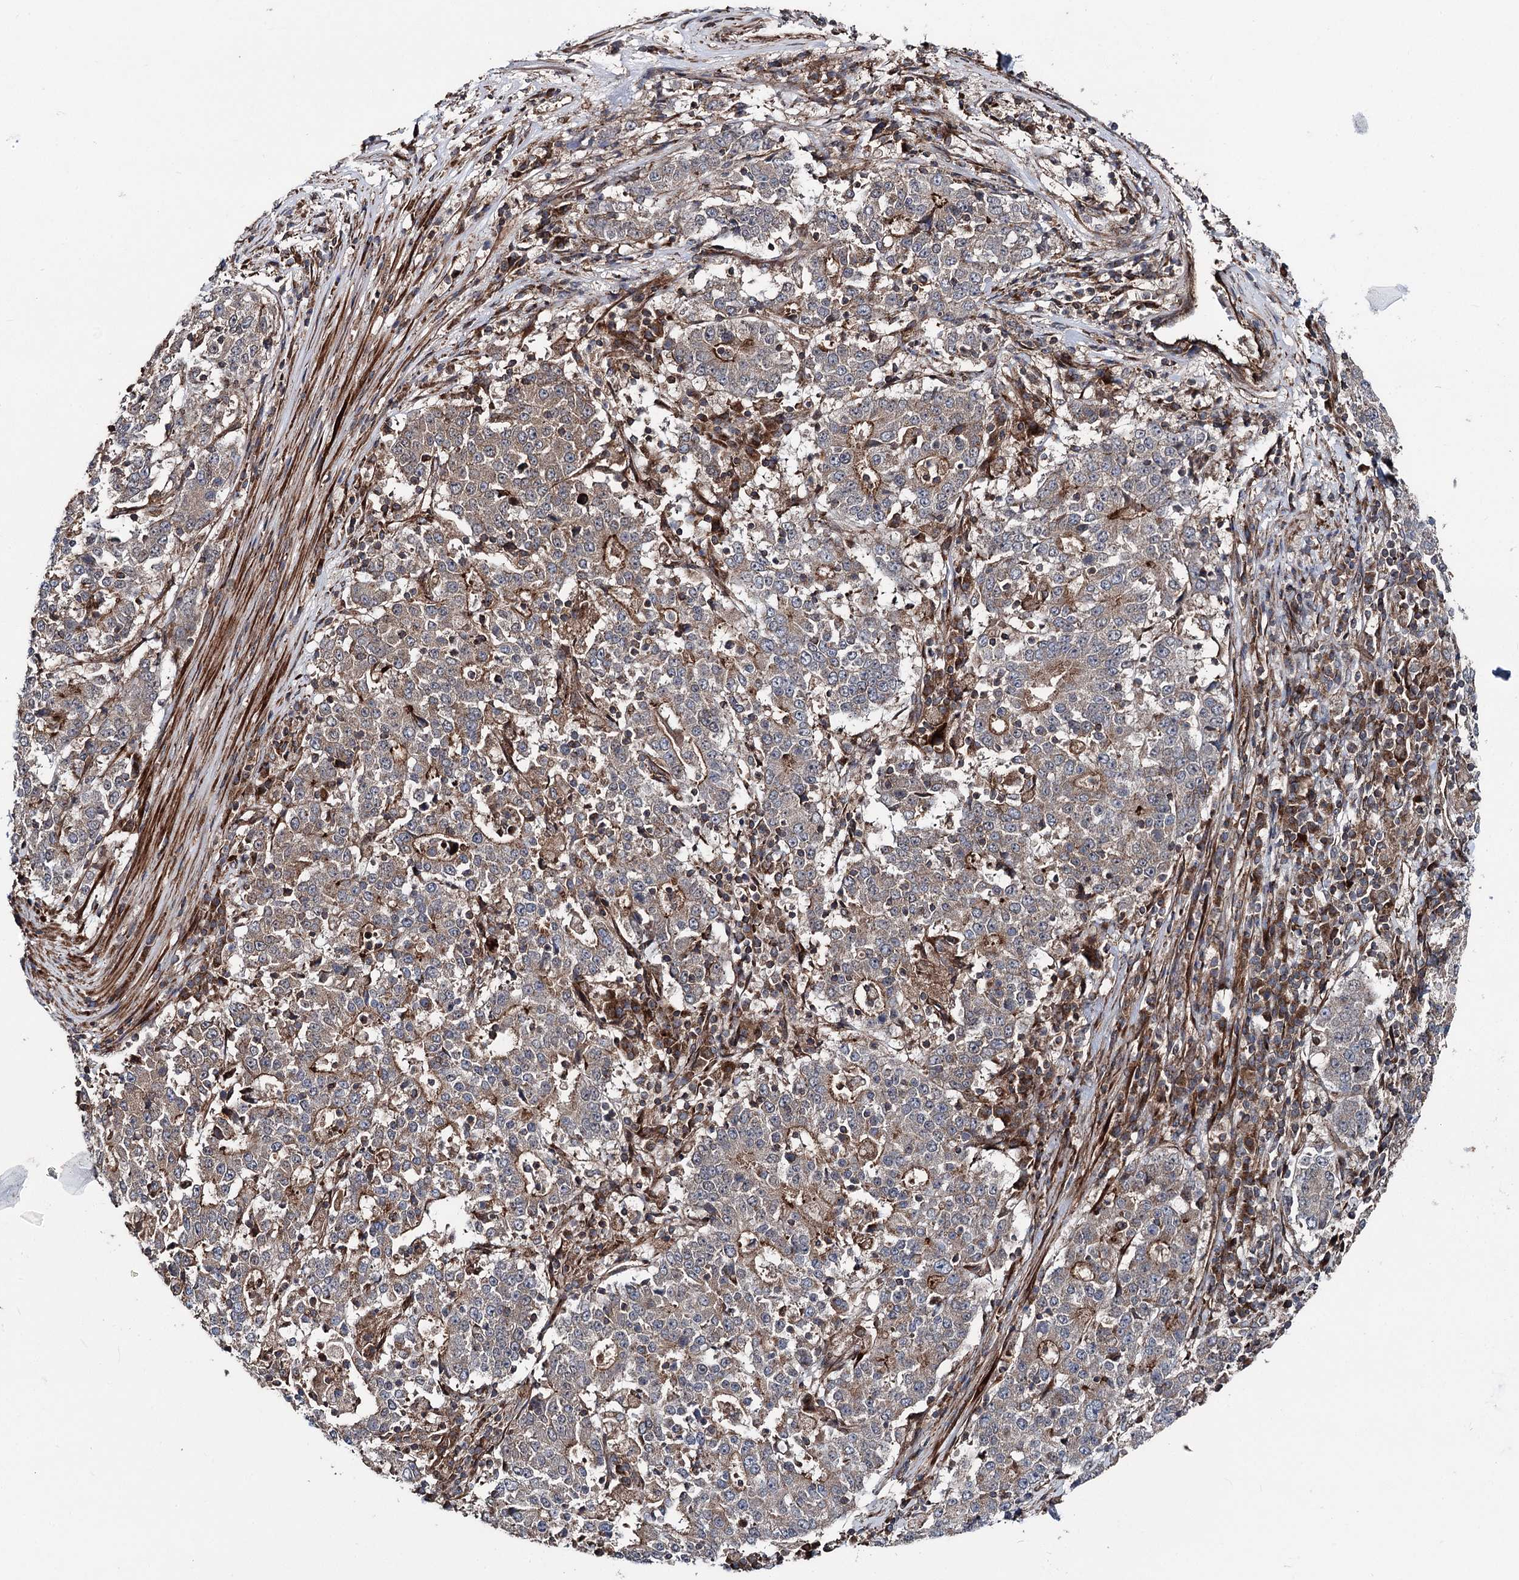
{"staining": {"intensity": "moderate", "quantity": ">75%", "location": "cytoplasmic/membranous"}, "tissue": "stomach cancer", "cell_type": "Tumor cells", "image_type": "cancer", "snomed": [{"axis": "morphology", "description": "Adenocarcinoma, NOS"}, {"axis": "topography", "description": "Stomach"}], "caption": "Tumor cells demonstrate moderate cytoplasmic/membranous positivity in approximately >75% of cells in stomach adenocarcinoma. (DAB (3,3'-diaminobenzidine) = brown stain, brightfield microscopy at high magnification).", "gene": "ITFG2", "patient": {"sex": "male", "age": 59}}